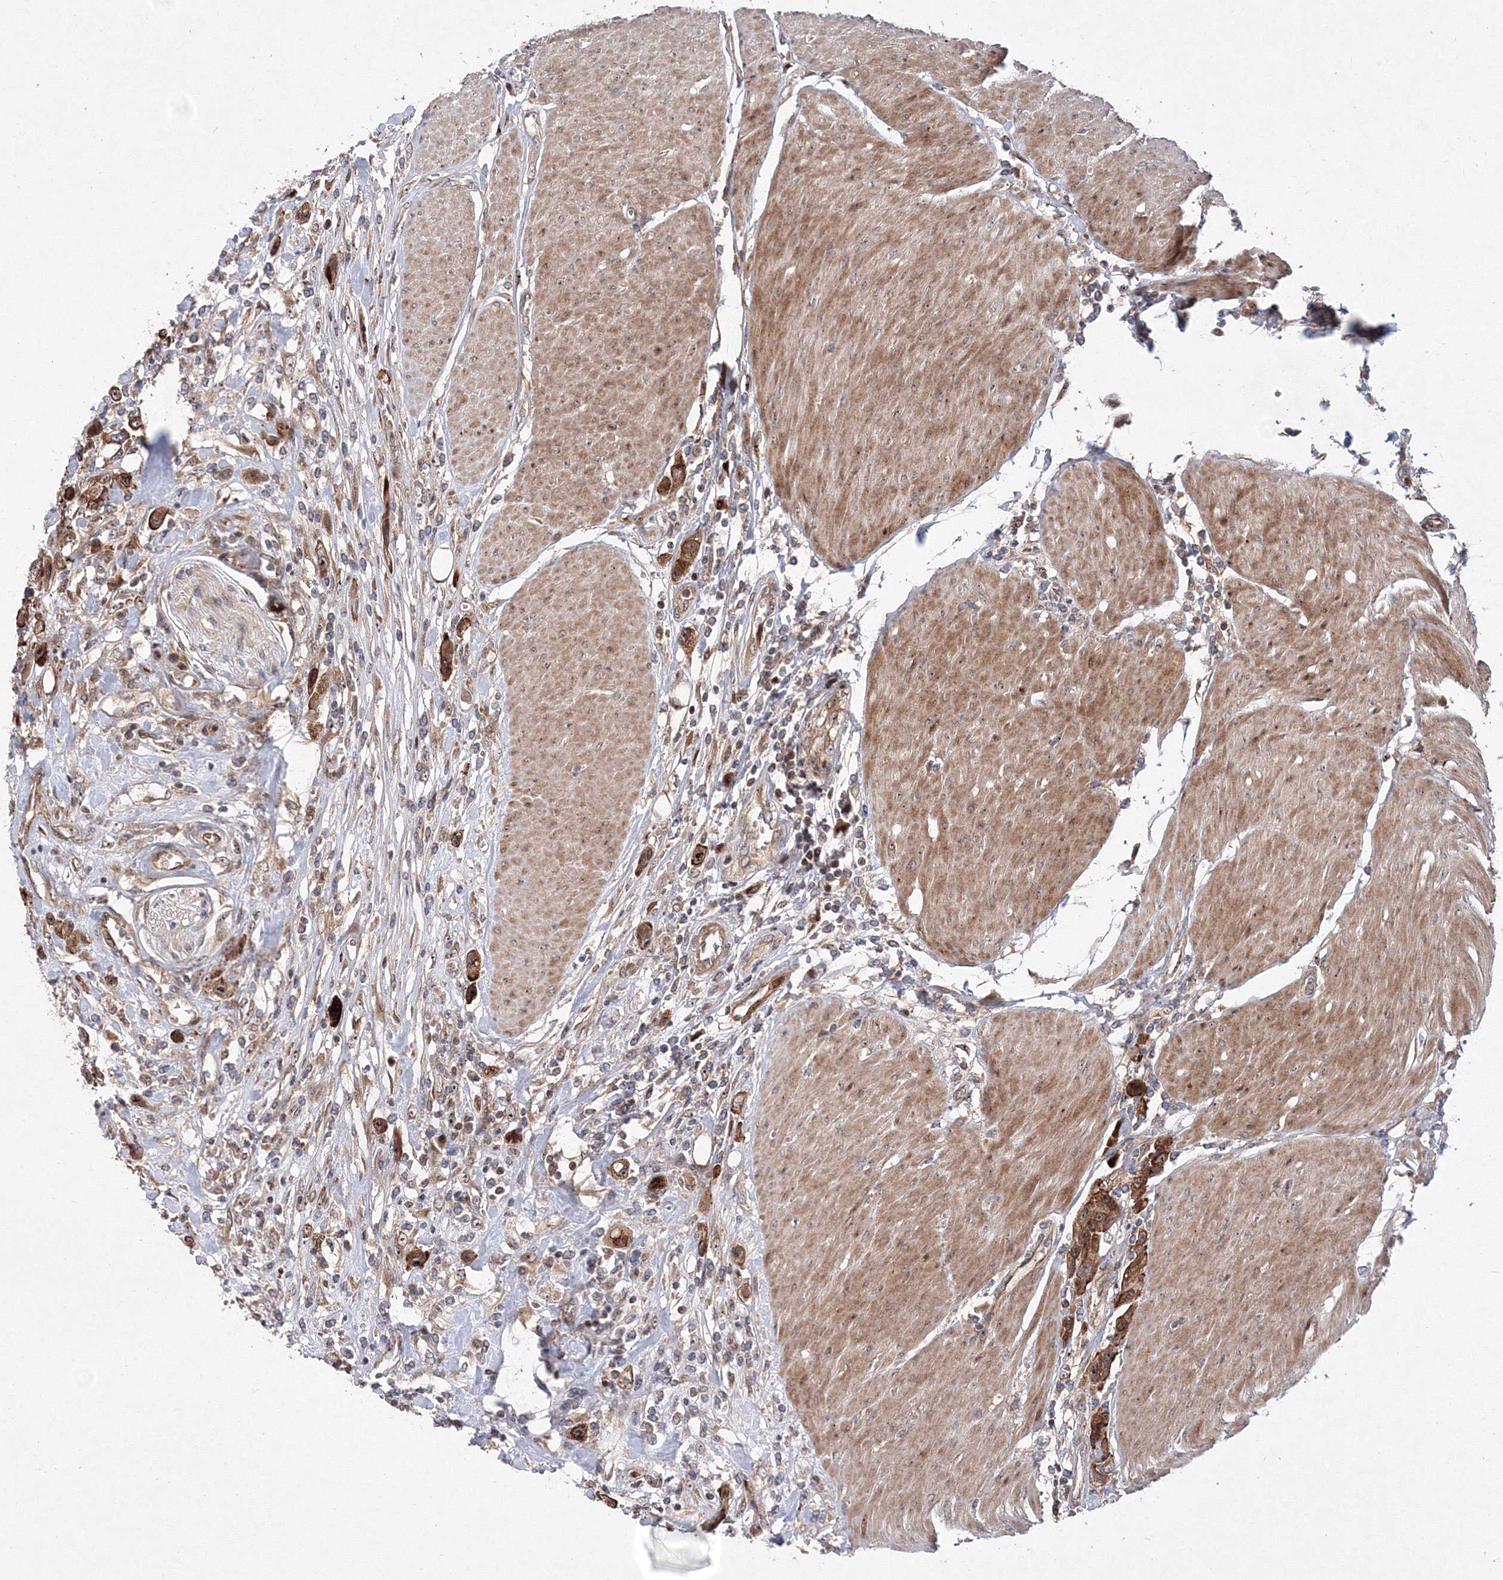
{"staining": {"intensity": "moderate", "quantity": ">75%", "location": "cytoplasmic/membranous,nuclear"}, "tissue": "urothelial cancer", "cell_type": "Tumor cells", "image_type": "cancer", "snomed": [{"axis": "morphology", "description": "Urothelial carcinoma, High grade"}, {"axis": "topography", "description": "Urinary bladder"}], "caption": "Immunohistochemistry (IHC) of human urothelial cancer shows medium levels of moderate cytoplasmic/membranous and nuclear expression in approximately >75% of tumor cells.", "gene": "ANKAR", "patient": {"sex": "male", "age": 50}}